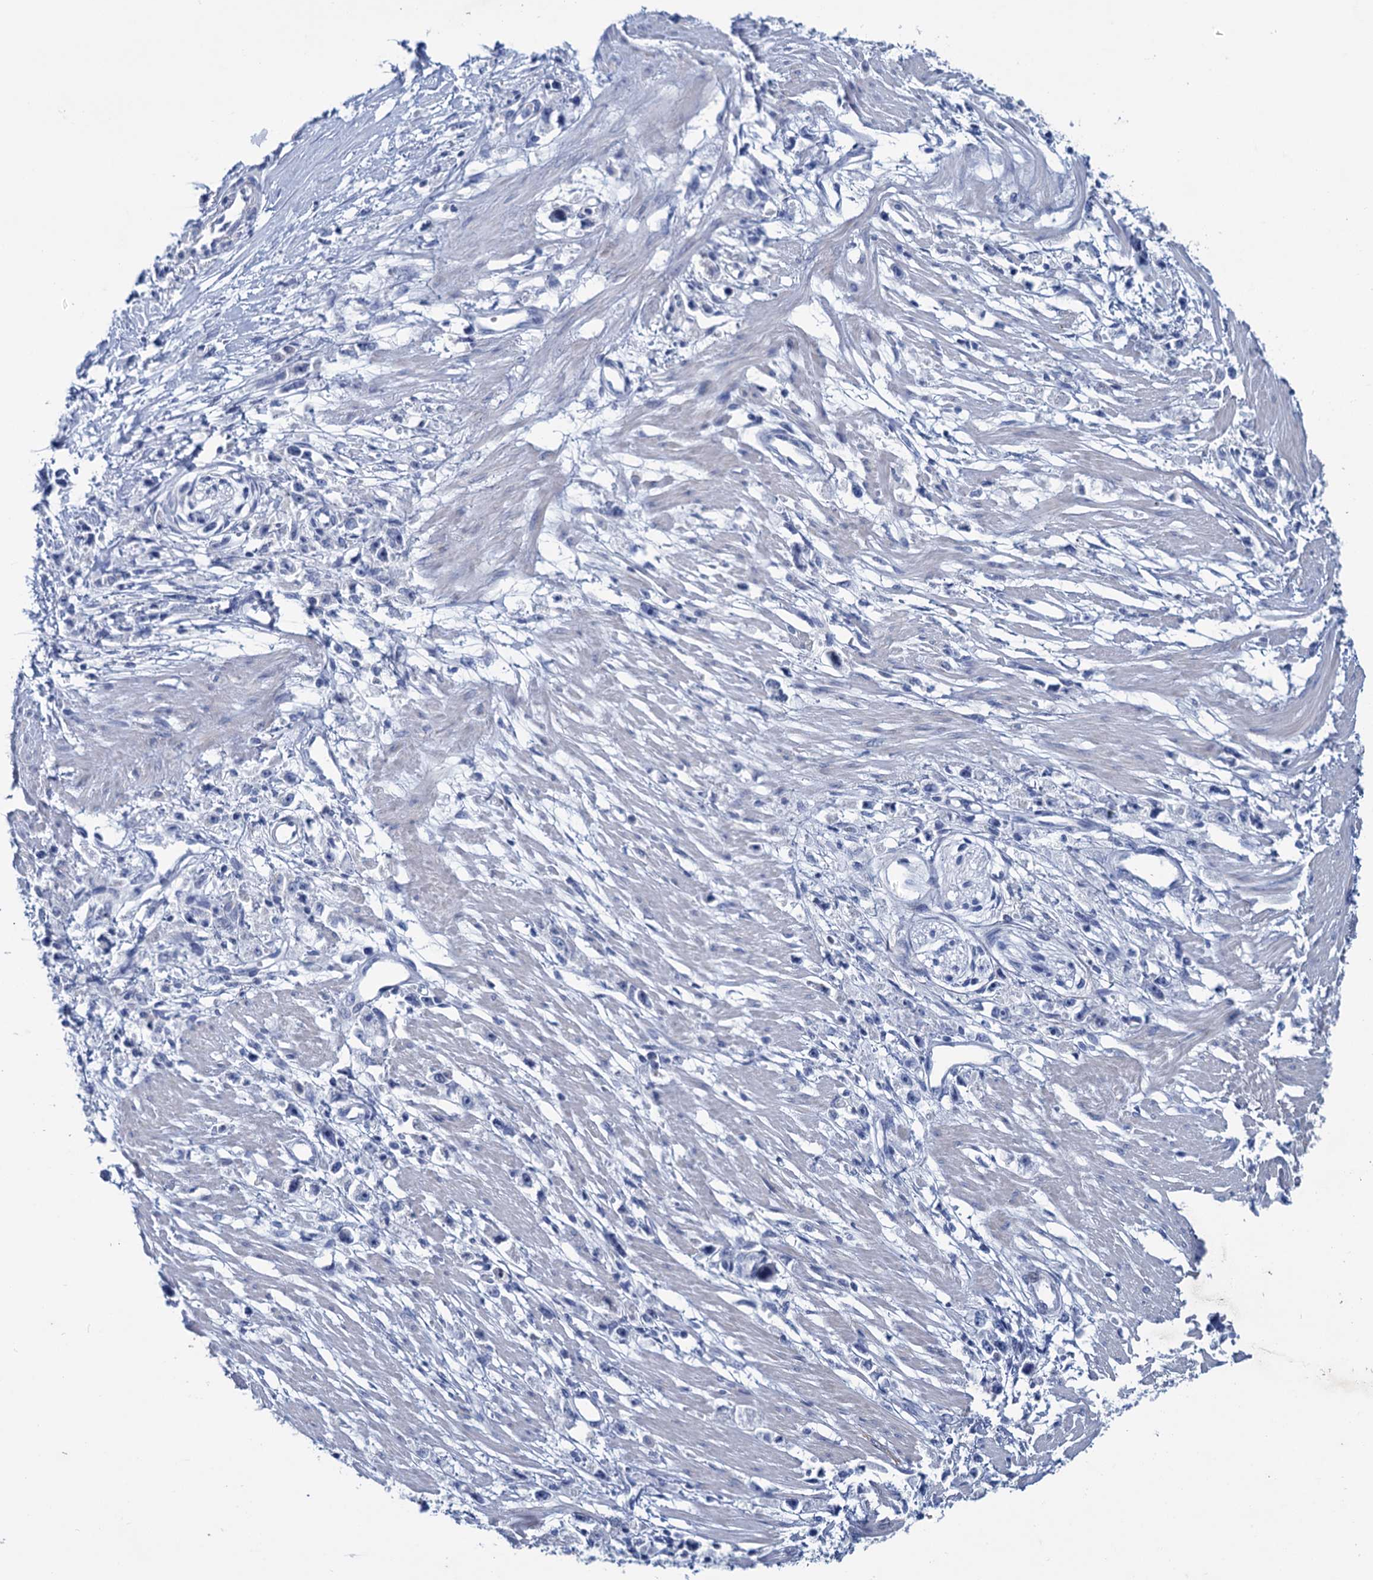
{"staining": {"intensity": "negative", "quantity": "none", "location": "none"}, "tissue": "stomach cancer", "cell_type": "Tumor cells", "image_type": "cancer", "snomed": [{"axis": "morphology", "description": "Adenocarcinoma, NOS"}, {"axis": "topography", "description": "Stomach"}], "caption": "Human stomach cancer (adenocarcinoma) stained for a protein using immunohistochemistry shows no positivity in tumor cells.", "gene": "MYOZ3", "patient": {"sex": "female", "age": 59}}